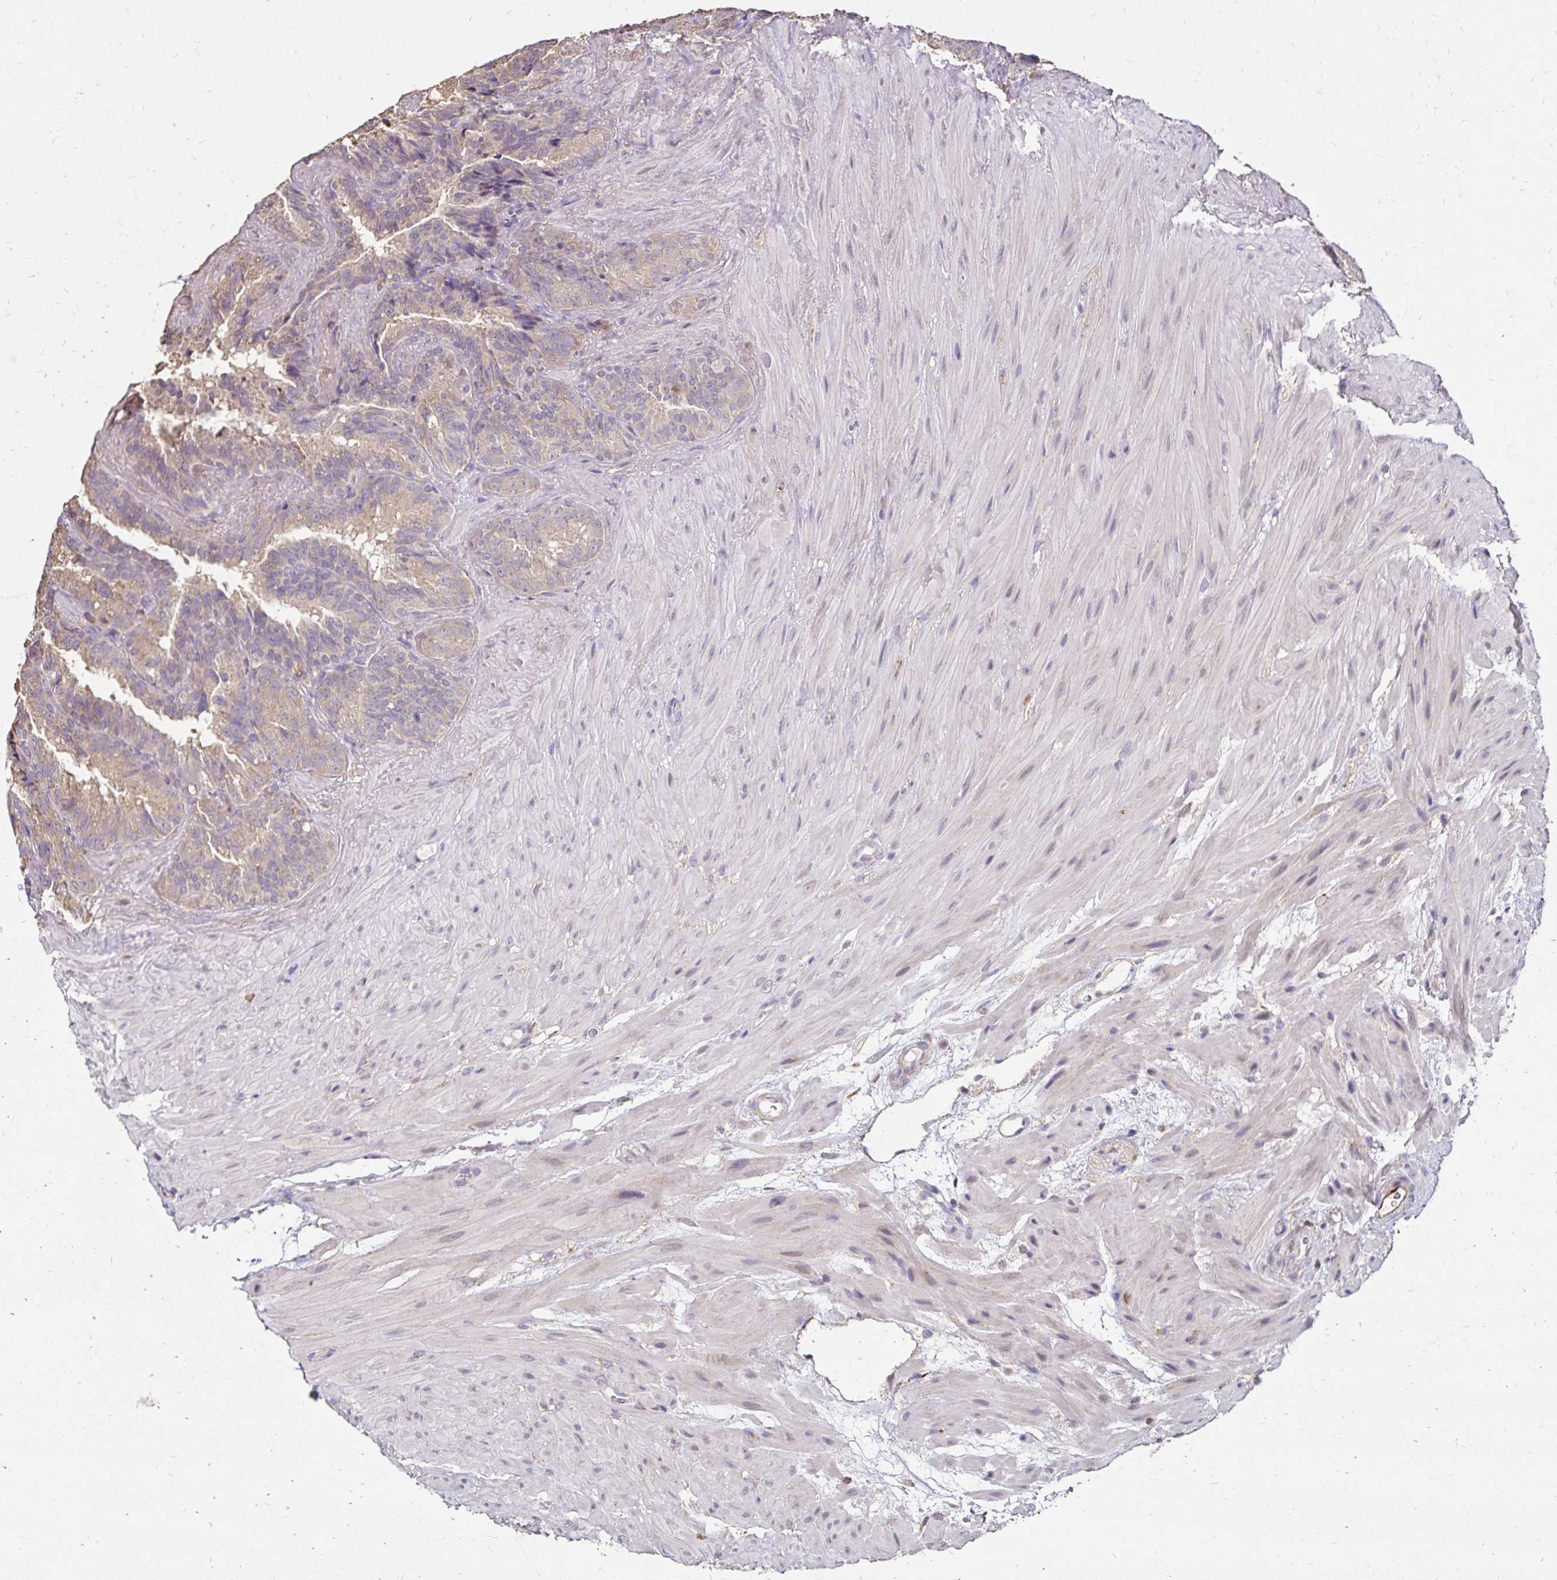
{"staining": {"intensity": "weak", "quantity": "25%-75%", "location": "cytoplasmic/membranous"}, "tissue": "seminal vesicle", "cell_type": "Glandular cells", "image_type": "normal", "snomed": [{"axis": "morphology", "description": "Normal tissue, NOS"}, {"axis": "topography", "description": "Seminal veicle"}], "caption": "An immunohistochemistry (IHC) photomicrograph of unremarkable tissue is shown. Protein staining in brown labels weak cytoplasmic/membranous positivity in seminal vesicle within glandular cells.", "gene": "EMC10", "patient": {"sex": "male", "age": 60}}